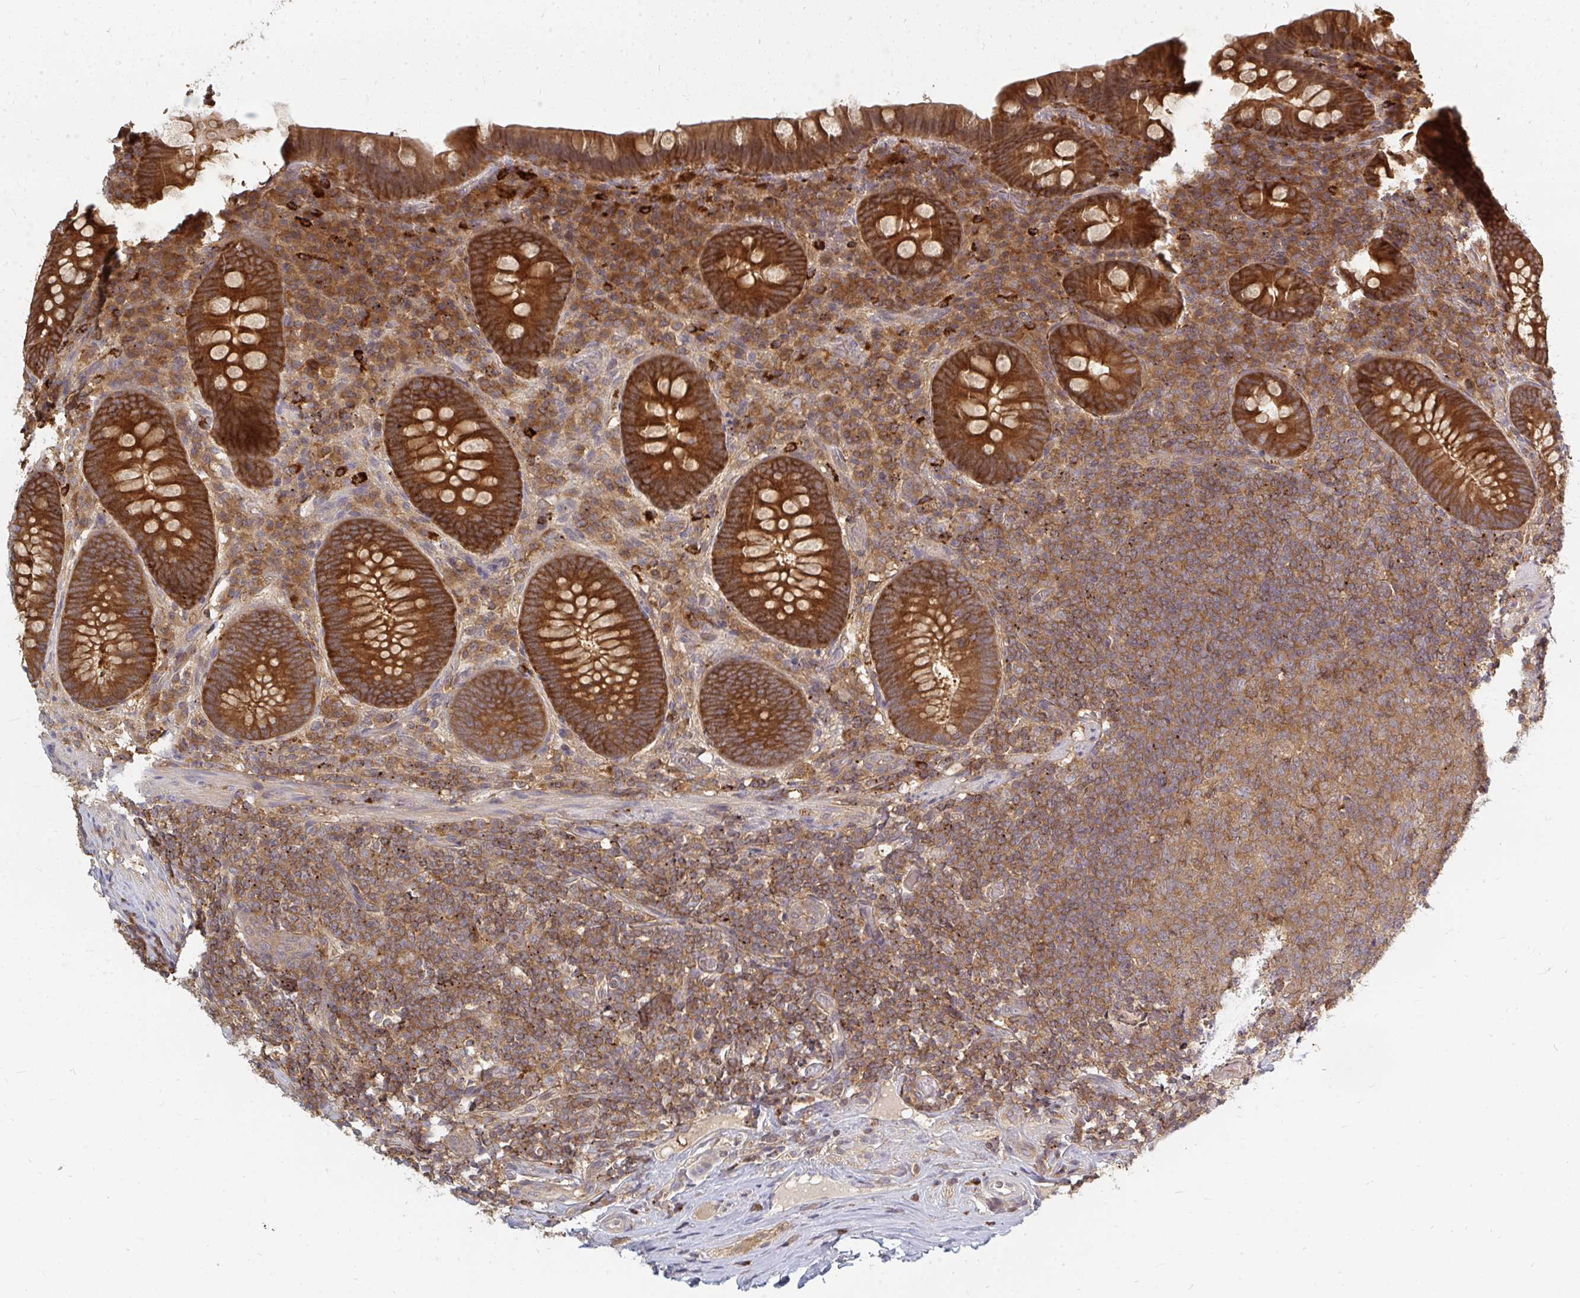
{"staining": {"intensity": "strong", "quantity": ">75%", "location": "nuclear"}, "tissue": "appendix", "cell_type": "Glandular cells", "image_type": "normal", "snomed": [{"axis": "morphology", "description": "Normal tissue, NOS"}, {"axis": "topography", "description": "Appendix"}], "caption": "Immunohistochemical staining of unremarkable appendix shows strong nuclear protein positivity in approximately >75% of glandular cells. The protein of interest is shown in brown color, while the nuclei are stained blue.", "gene": "ZNF285", "patient": {"sex": "male", "age": 71}}